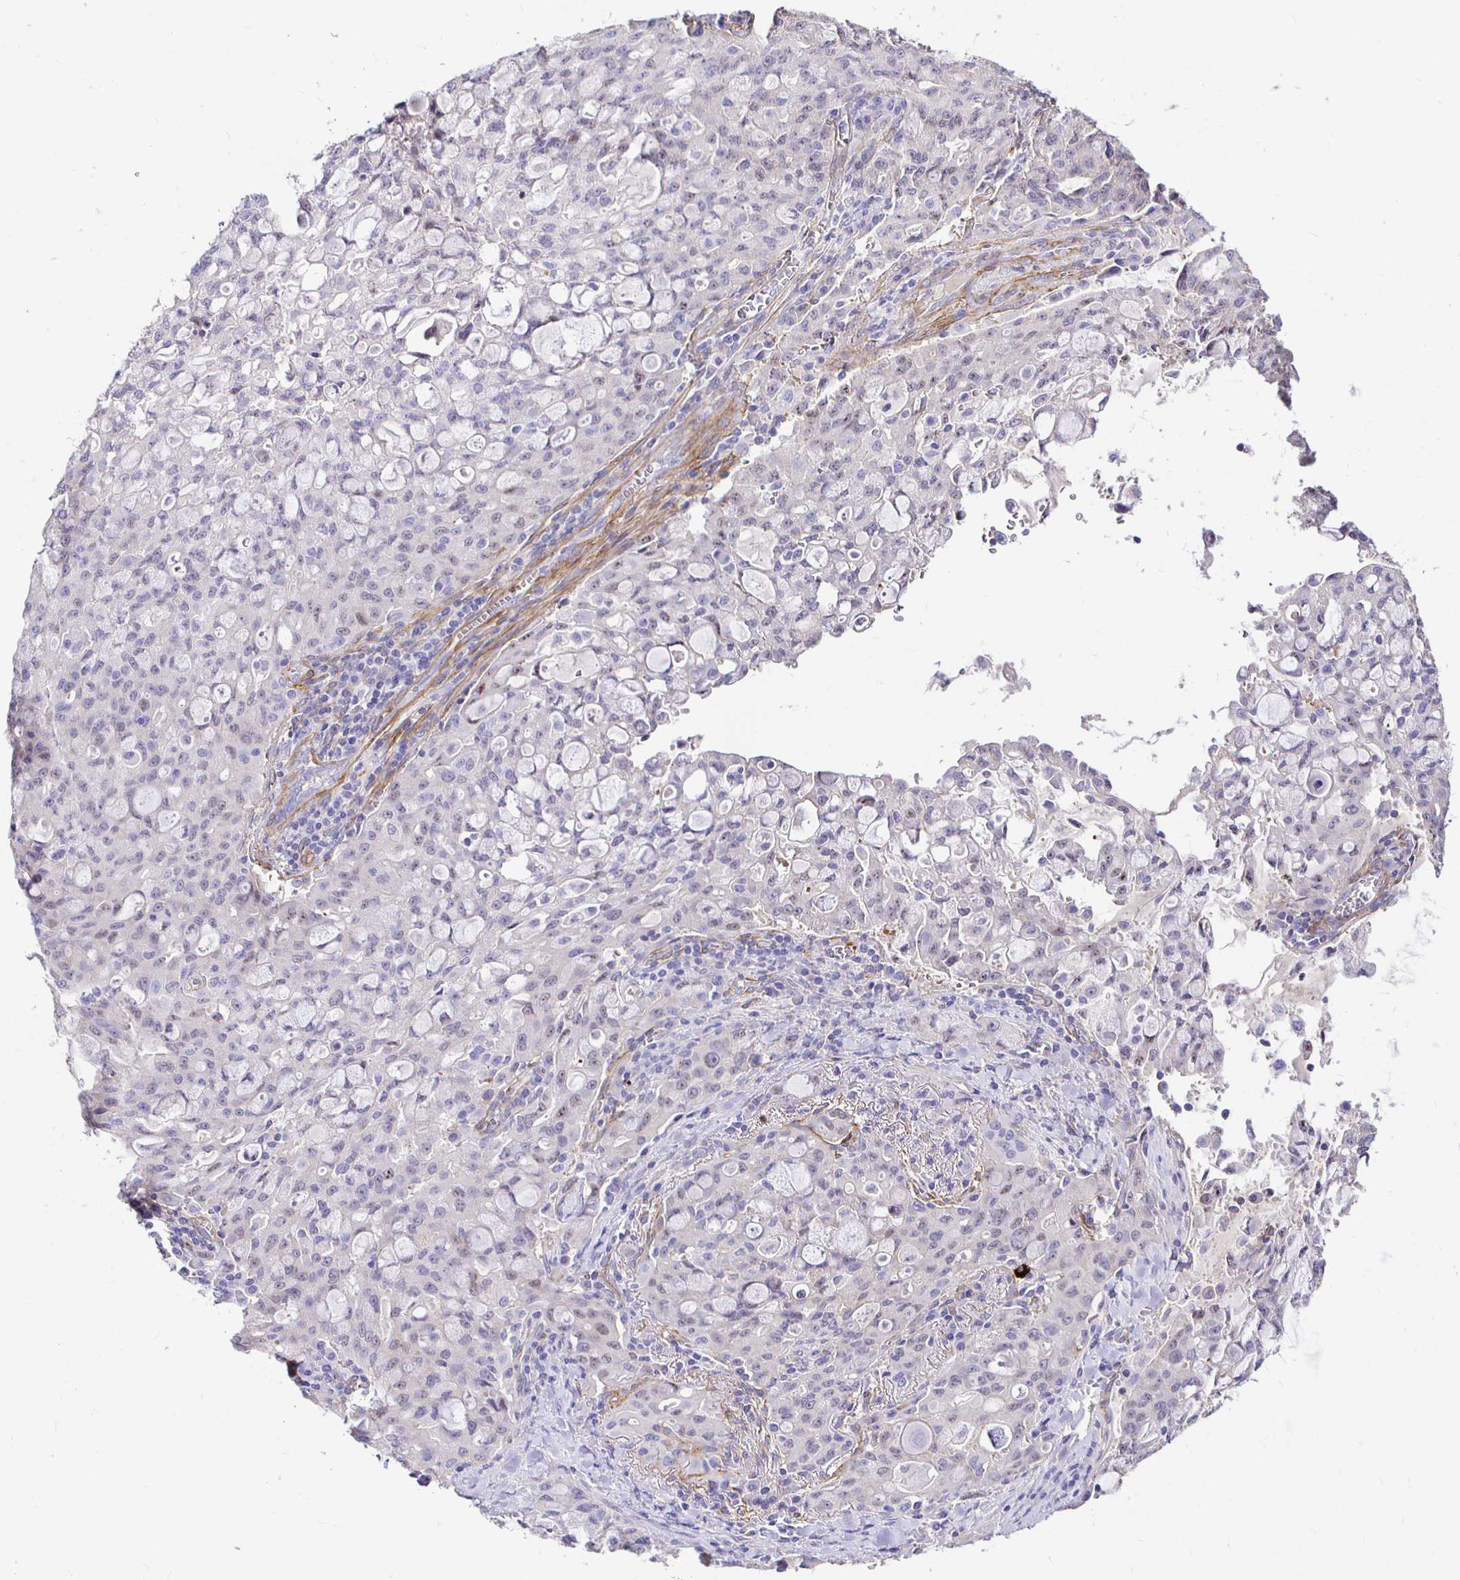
{"staining": {"intensity": "negative", "quantity": "none", "location": "none"}, "tissue": "lung cancer", "cell_type": "Tumor cells", "image_type": "cancer", "snomed": [{"axis": "morphology", "description": "Adenocarcinoma, NOS"}, {"axis": "topography", "description": "Lung"}], "caption": "The micrograph reveals no staining of tumor cells in lung cancer (adenocarcinoma).", "gene": "PALM2AKAP2", "patient": {"sex": "female", "age": 44}}